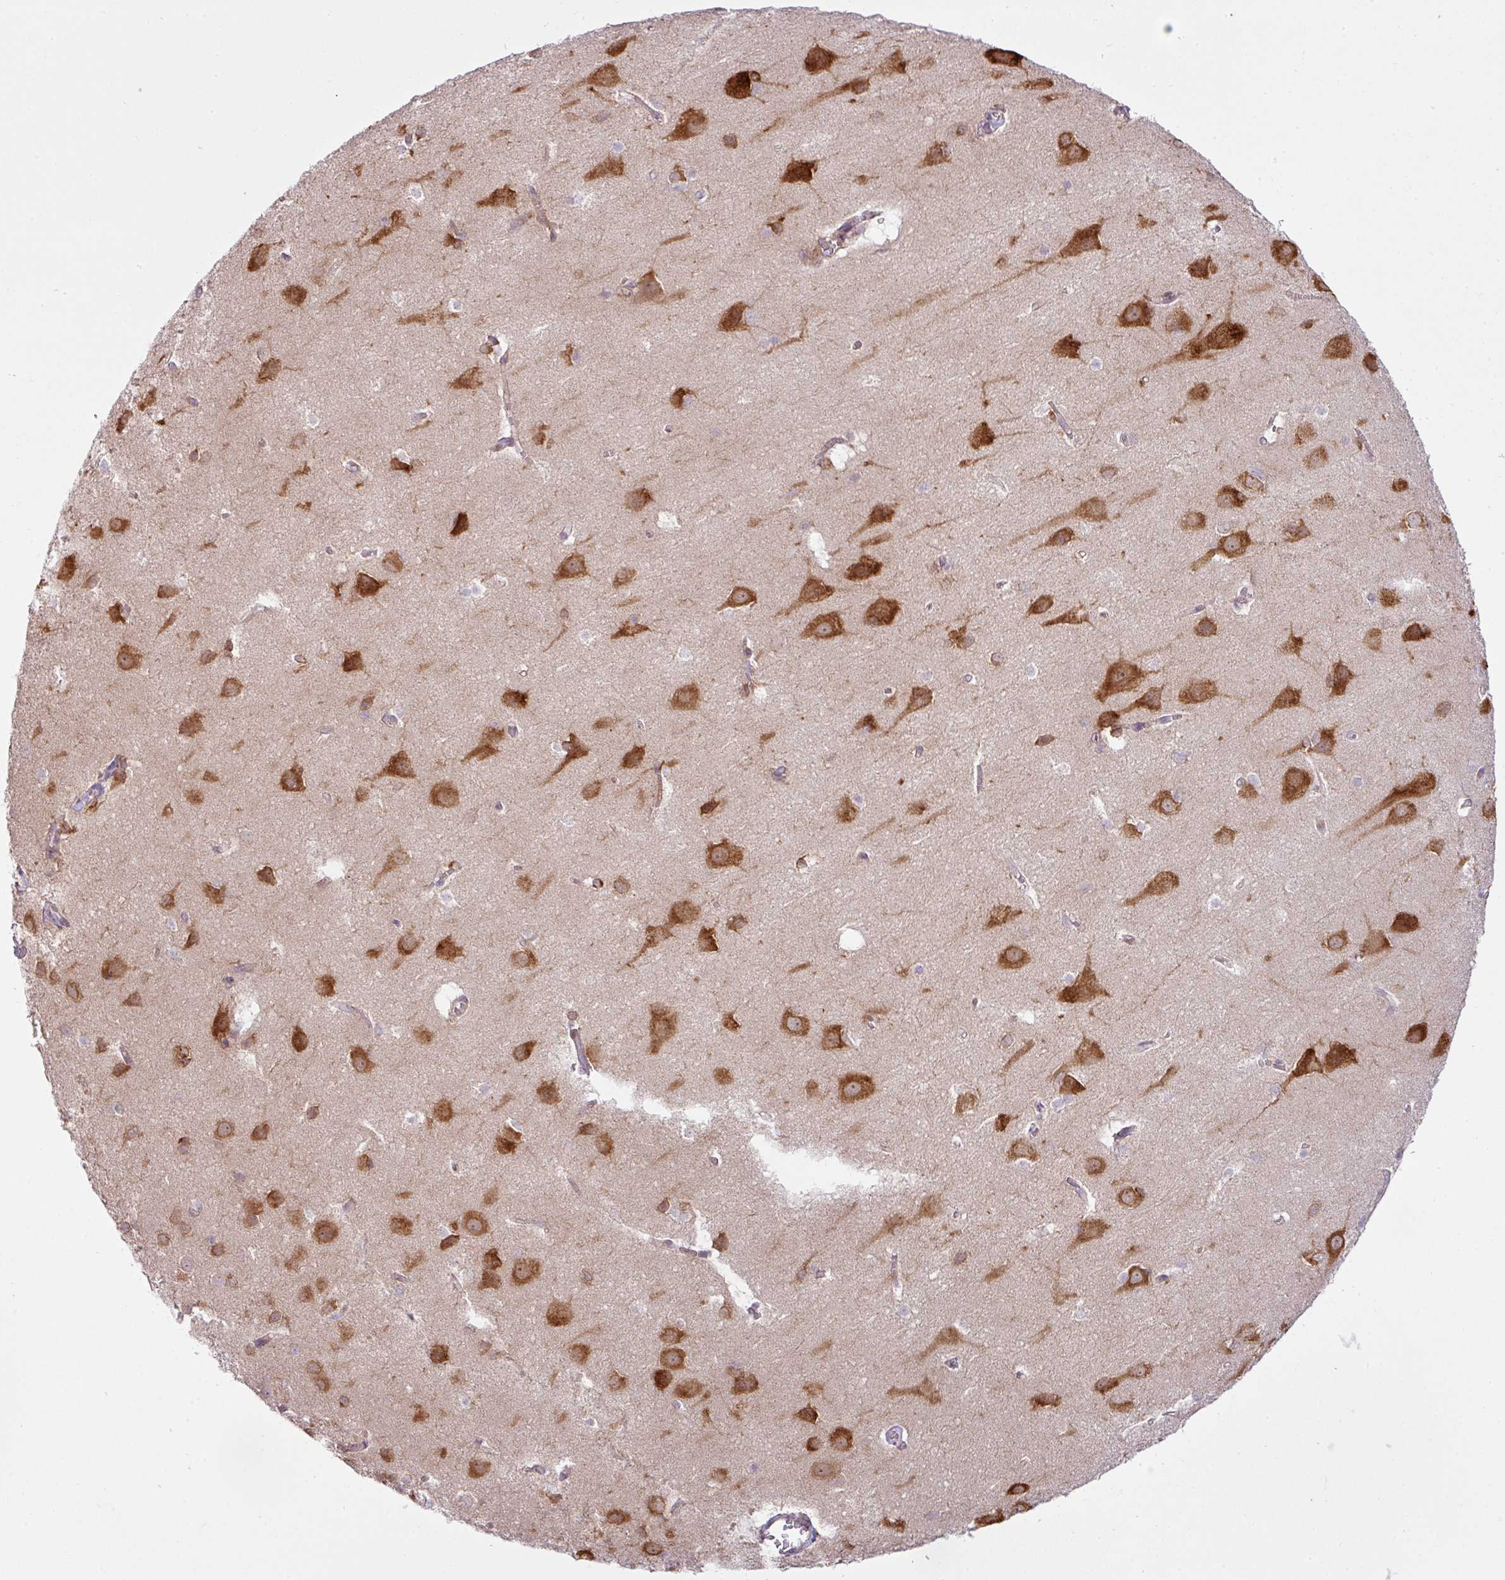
{"staining": {"intensity": "weak", "quantity": "25%-75%", "location": "cytoplasmic/membranous"}, "tissue": "cerebral cortex", "cell_type": "Endothelial cells", "image_type": "normal", "snomed": [{"axis": "morphology", "description": "Normal tissue, NOS"}, {"axis": "topography", "description": "Cerebral cortex"}], "caption": "The immunohistochemical stain labels weak cytoplasmic/membranous staining in endothelial cells of benign cerebral cortex. (DAB = brown stain, brightfield microscopy at high magnification).", "gene": "COX18", "patient": {"sex": "male", "age": 37}}